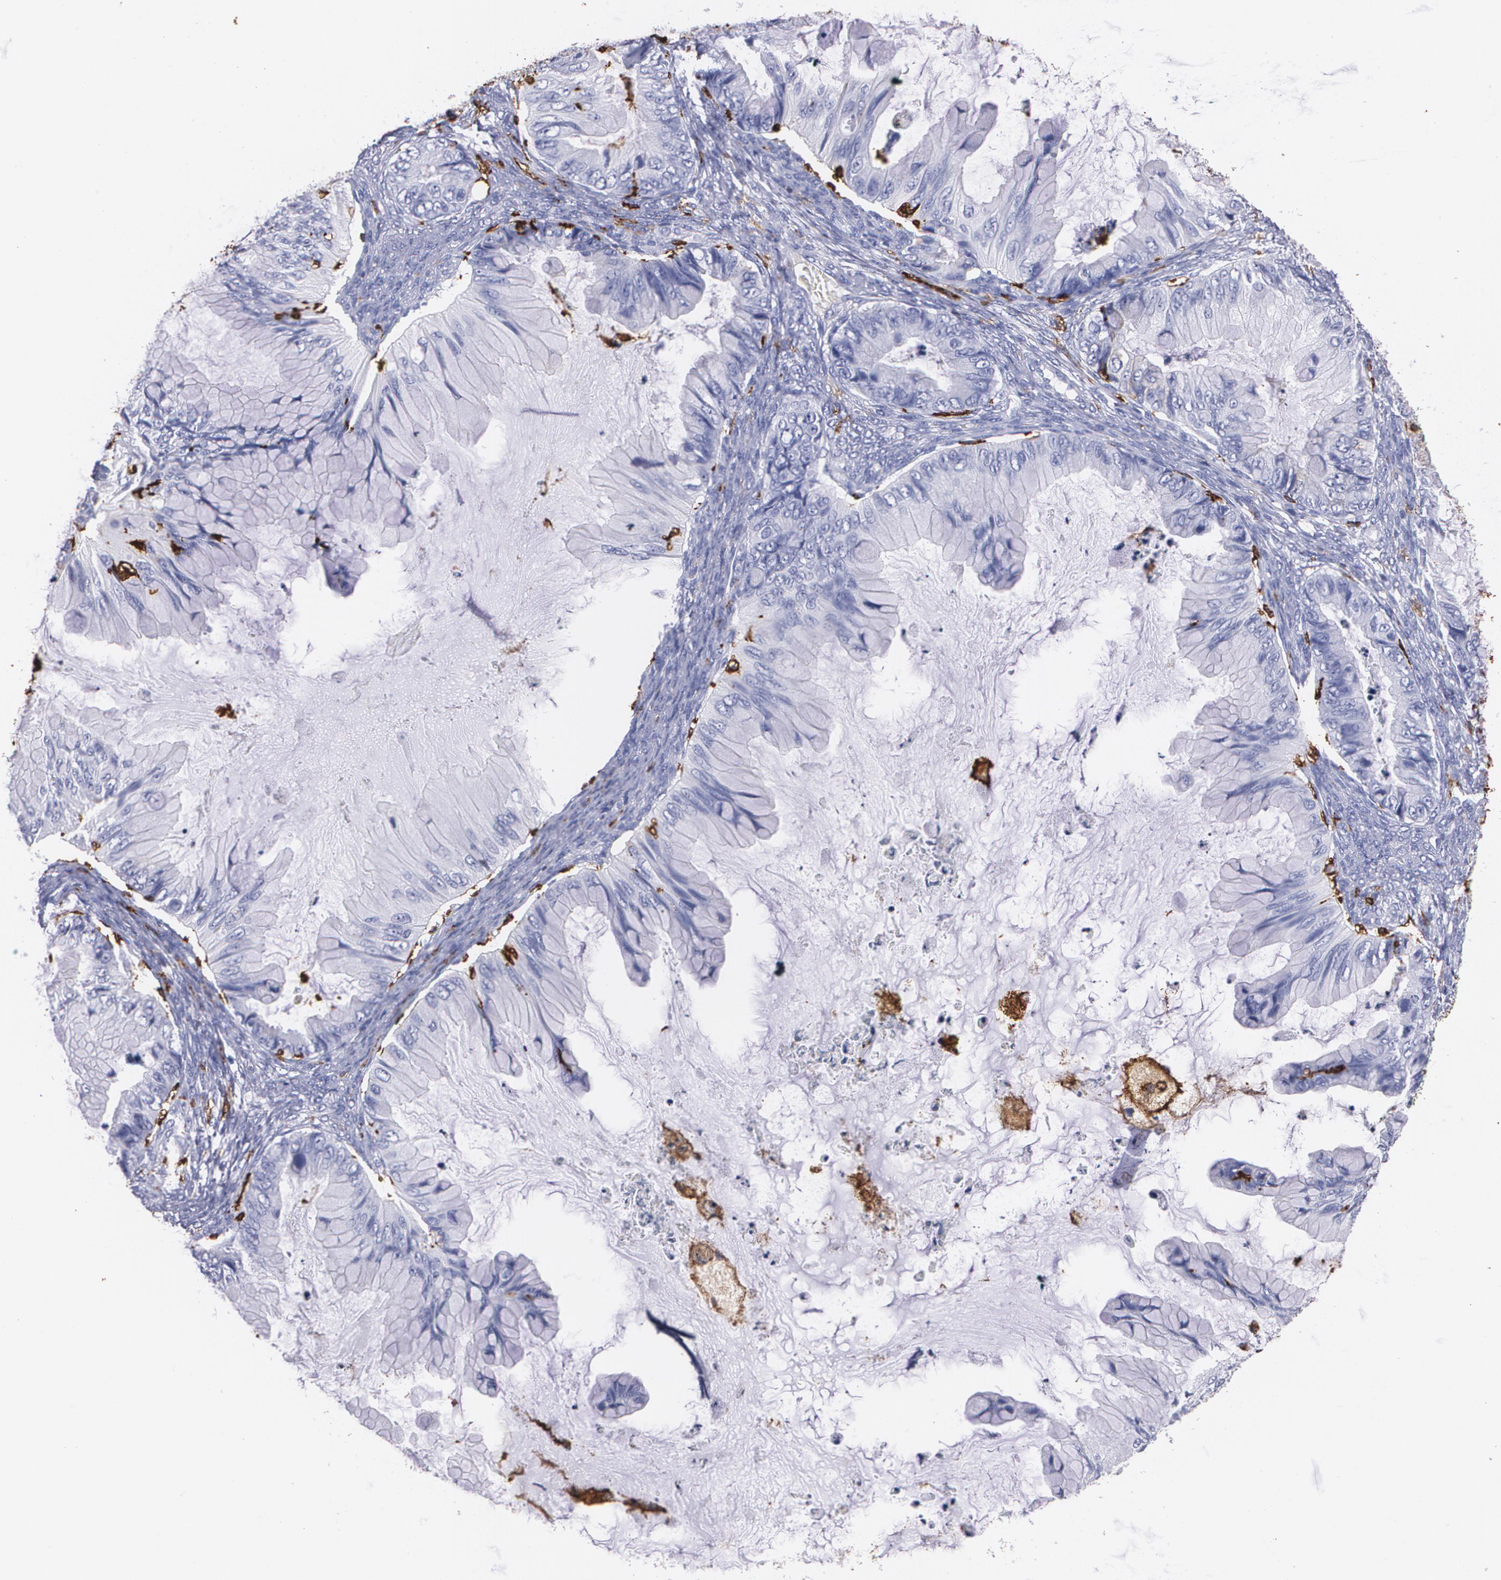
{"staining": {"intensity": "weak", "quantity": ">75%", "location": "cytoplasmic/membranous"}, "tissue": "ovarian cancer", "cell_type": "Tumor cells", "image_type": "cancer", "snomed": [{"axis": "morphology", "description": "Cystadenocarcinoma, mucinous, NOS"}, {"axis": "topography", "description": "Ovary"}], "caption": "Immunohistochemical staining of ovarian cancer exhibits weak cytoplasmic/membranous protein staining in about >75% of tumor cells.", "gene": "HLA-DRA", "patient": {"sex": "female", "age": 36}}